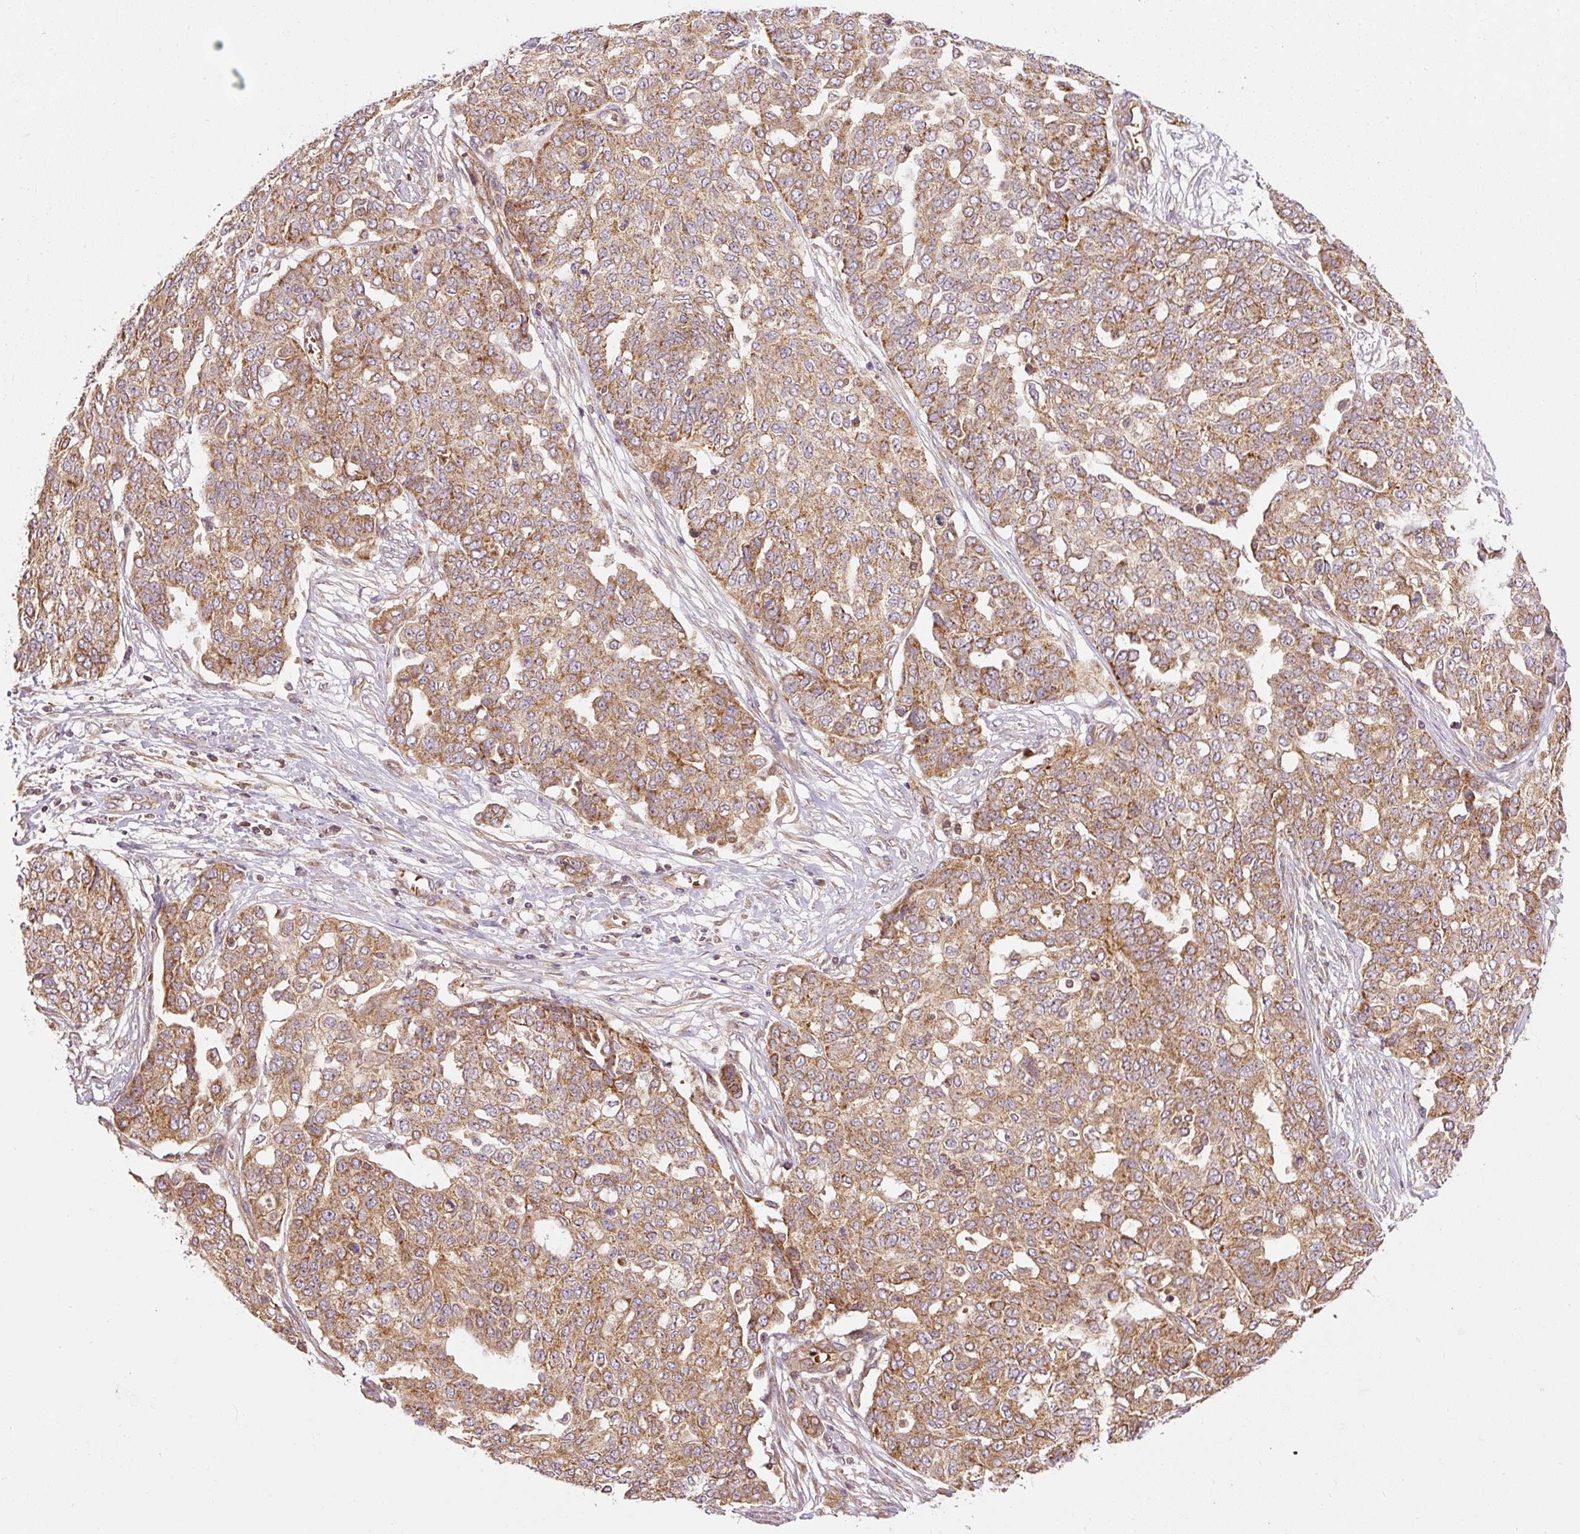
{"staining": {"intensity": "moderate", "quantity": ">75%", "location": "cytoplasmic/membranous"}, "tissue": "ovarian cancer", "cell_type": "Tumor cells", "image_type": "cancer", "snomed": [{"axis": "morphology", "description": "Cystadenocarcinoma, serous, NOS"}, {"axis": "topography", "description": "Soft tissue"}, {"axis": "topography", "description": "Ovary"}], "caption": "This photomicrograph demonstrates IHC staining of ovarian serous cystadenocarcinoma, with medium moderate cytoplasmic/membranous expression in about >75% of tumor cells.", "gene": "ADCY4", "patient": {"sex": "female", "age": 57}}